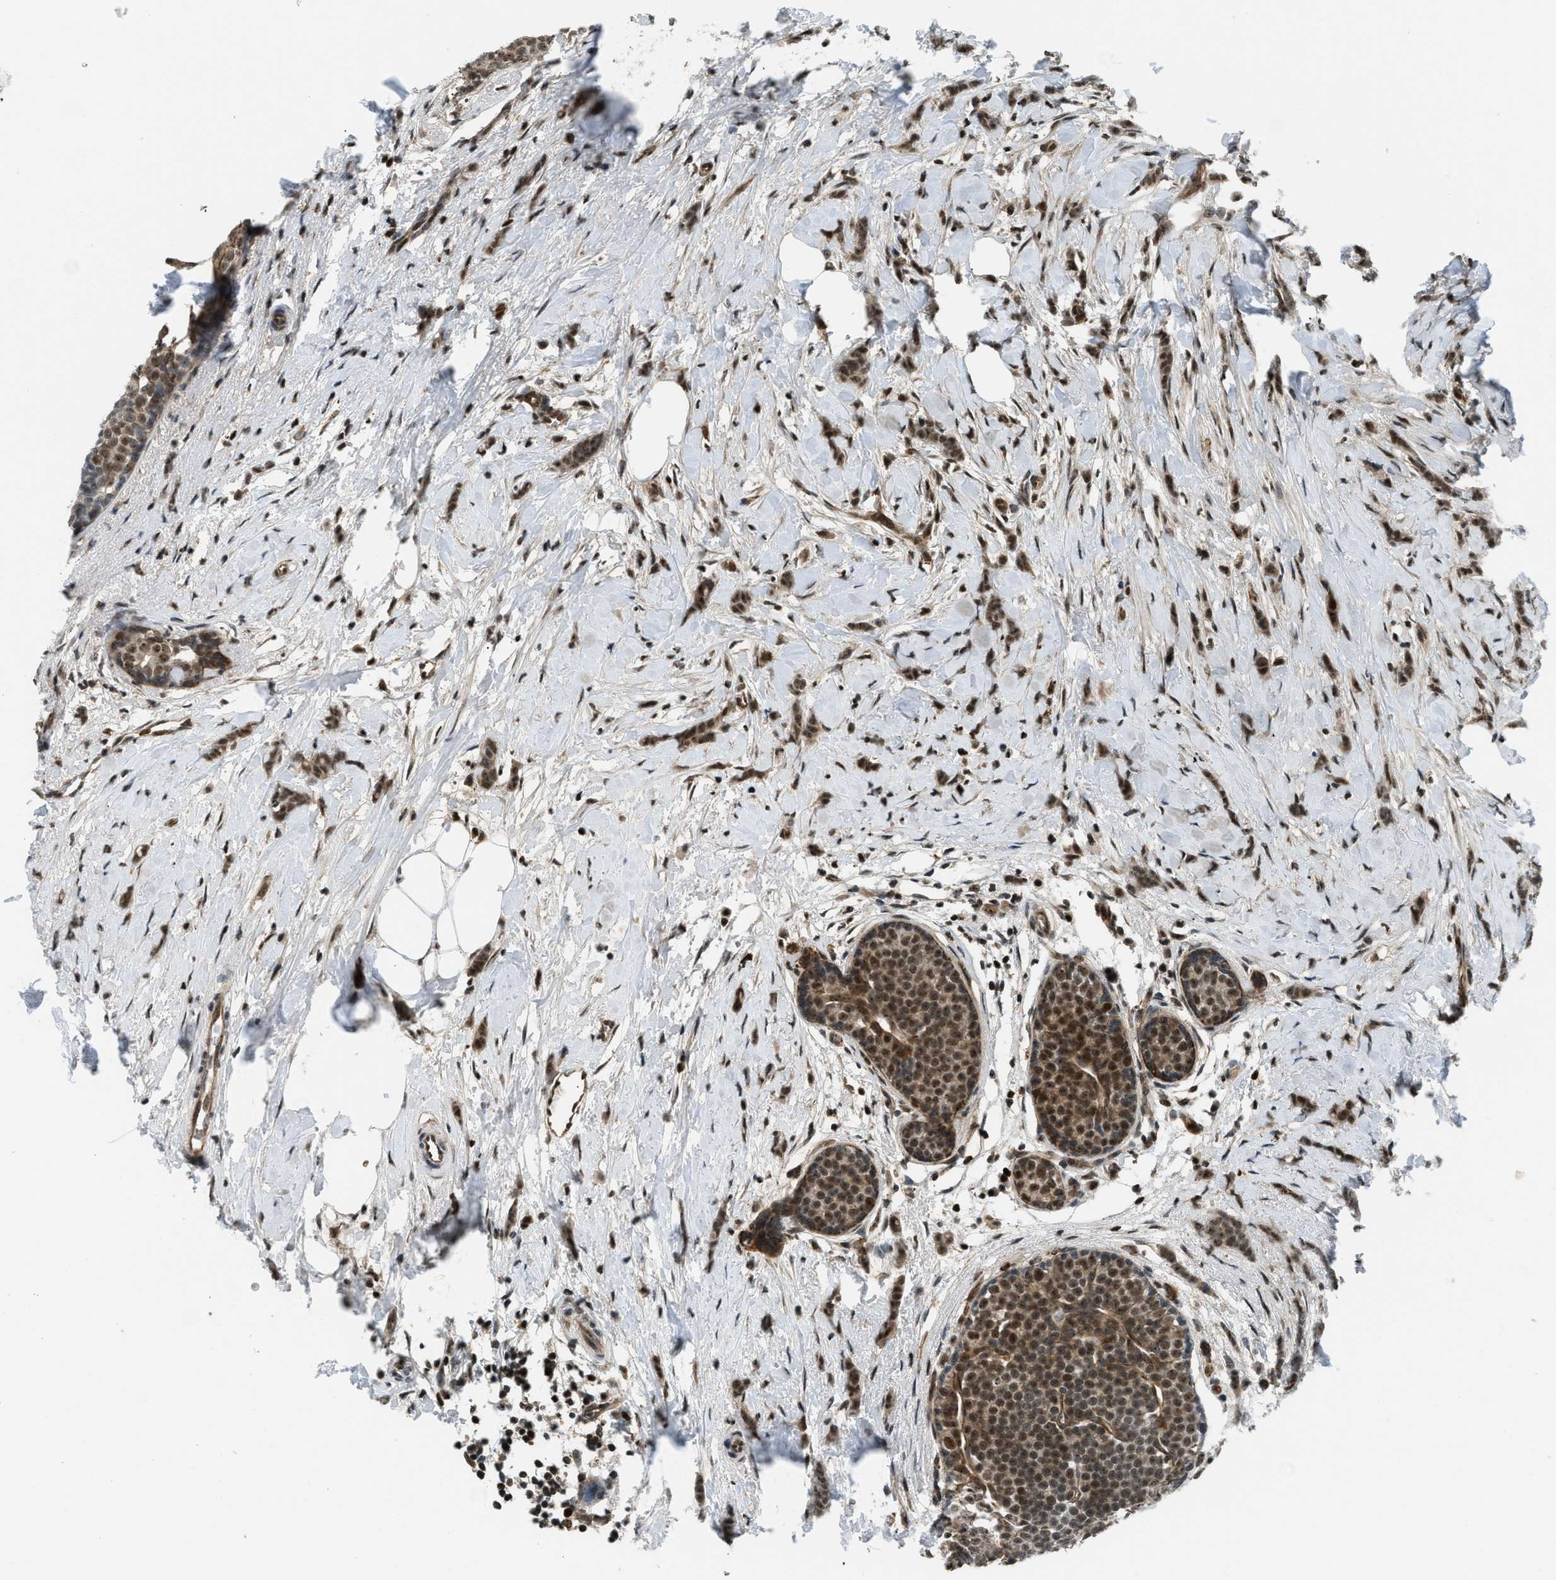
{"staining": {"intensity": "moderate", "quantity": ">75%", "location": "cytoplasmic/membranous,nuclear"}, "tissue": "breast cancer", "cell_type": "Tumor cells", "image_type": "cancer", "snomed": [{"axis": "morphology", "description": "Lobular carcinoma, in situ"}, {"axis": "morphology", "description": "Lobular carcinoma"}, {"axis": "topography", "description": "Breast"}], "caption": "IHC micrograph of neoplastic tissue: human lobular carcinoma in situ (breast) stained using IHC reveals medium levels of moderate protein expression localized specifically in the cytoplasmic/membranous and nuclear of tumor cells, appearing as a cytoplasmic/membranous and nuclear brown color.", "gene": "E2F1", "patient": {"sex": "female", "age": 41}}